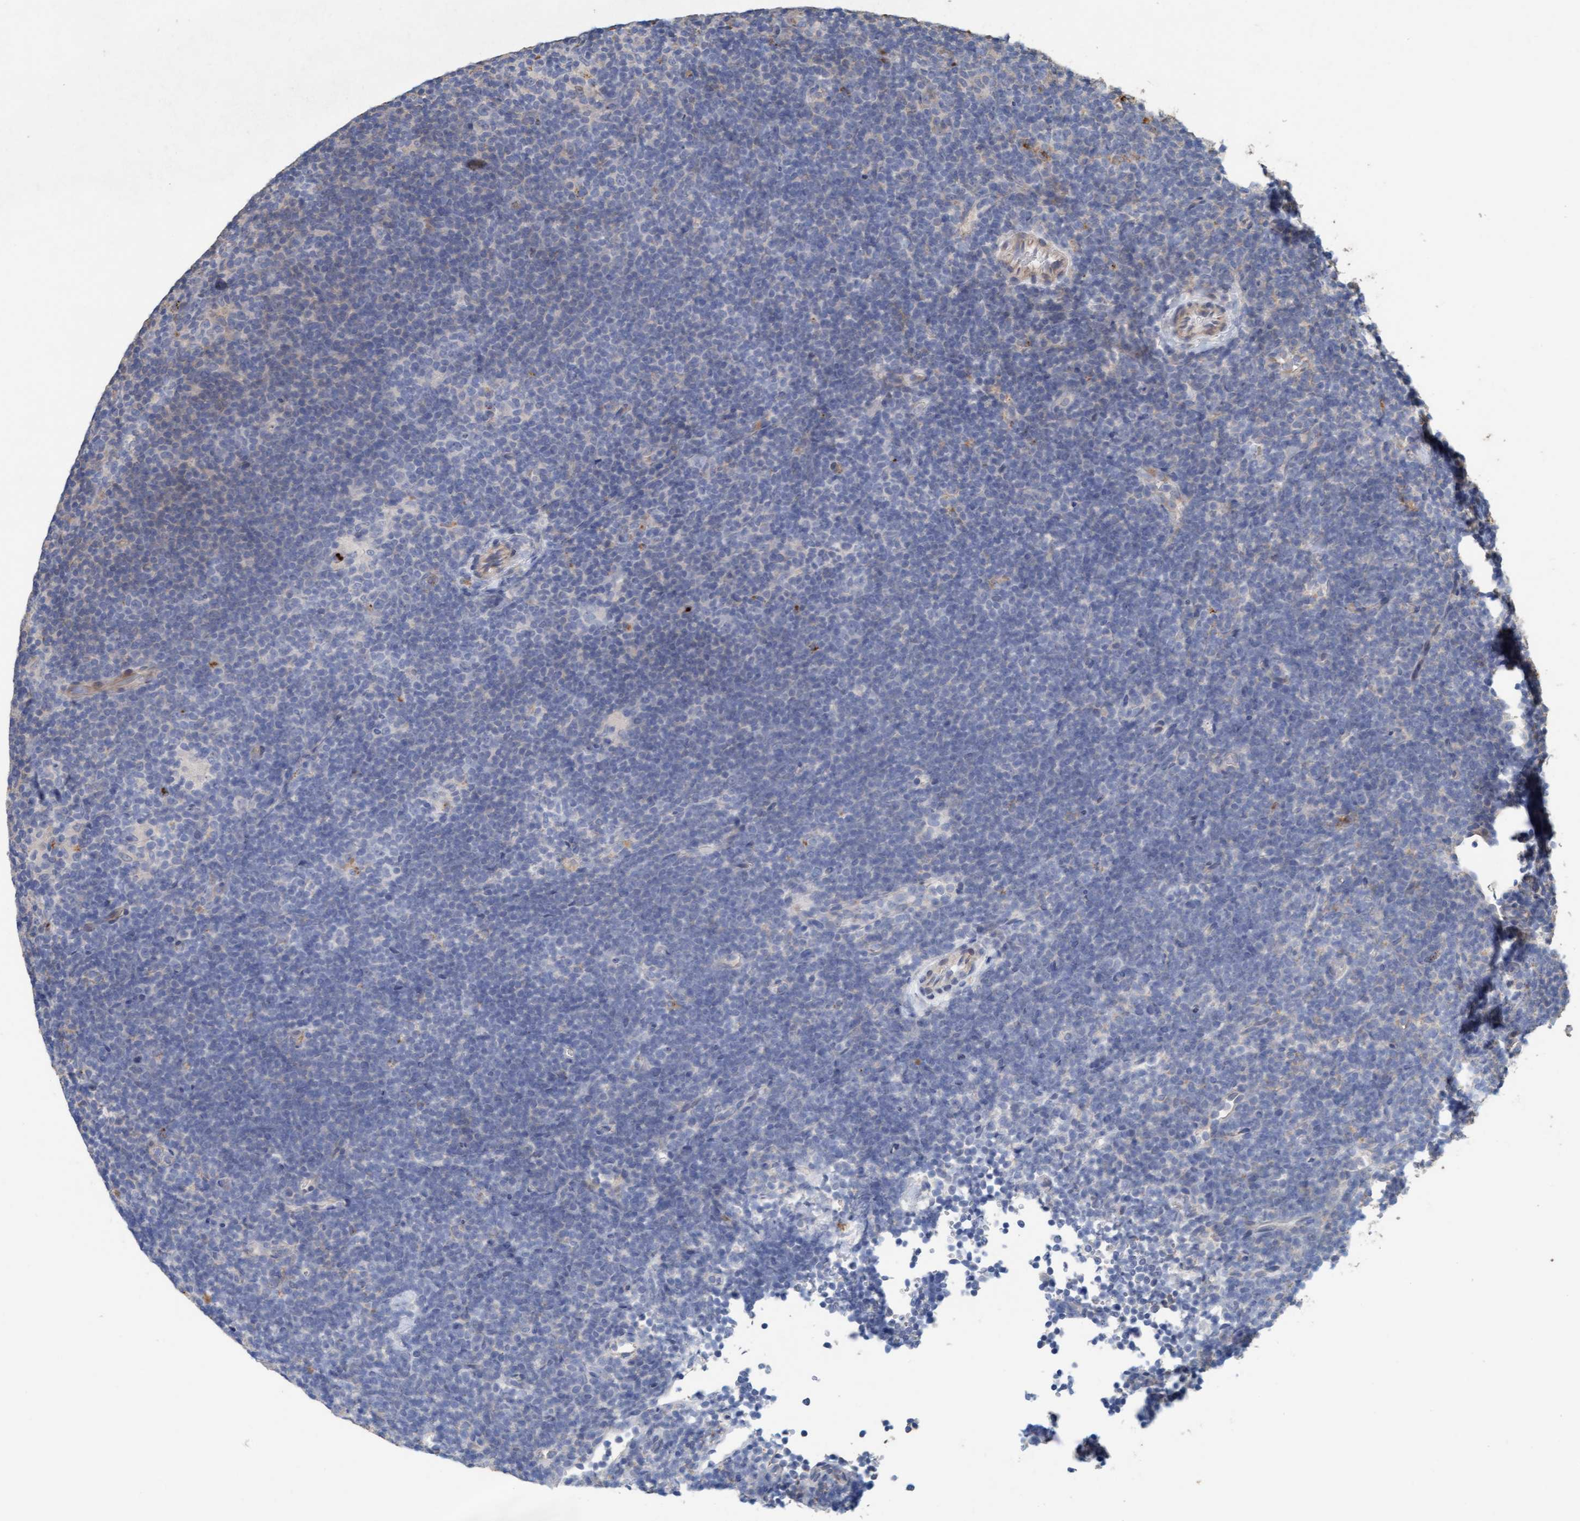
{"staining": {"intensity": "negative", "quantity": "none", "location": "none"}, "tissue": "lymphoma", "cell_type": "Tumor cells", "image_type": "cancer", "snomed": [{"axis": "morphology", "description": "Hodgkin's disease, NOS"}, {"axis": "topography", "description": "Lymph node"}], "caption": "Immunohistochemical staining of human lymphoma demonstrates no significant staining in tumor cells.", "gene": "LONRF1", "patient": {"sex": "female", "age": 57}}